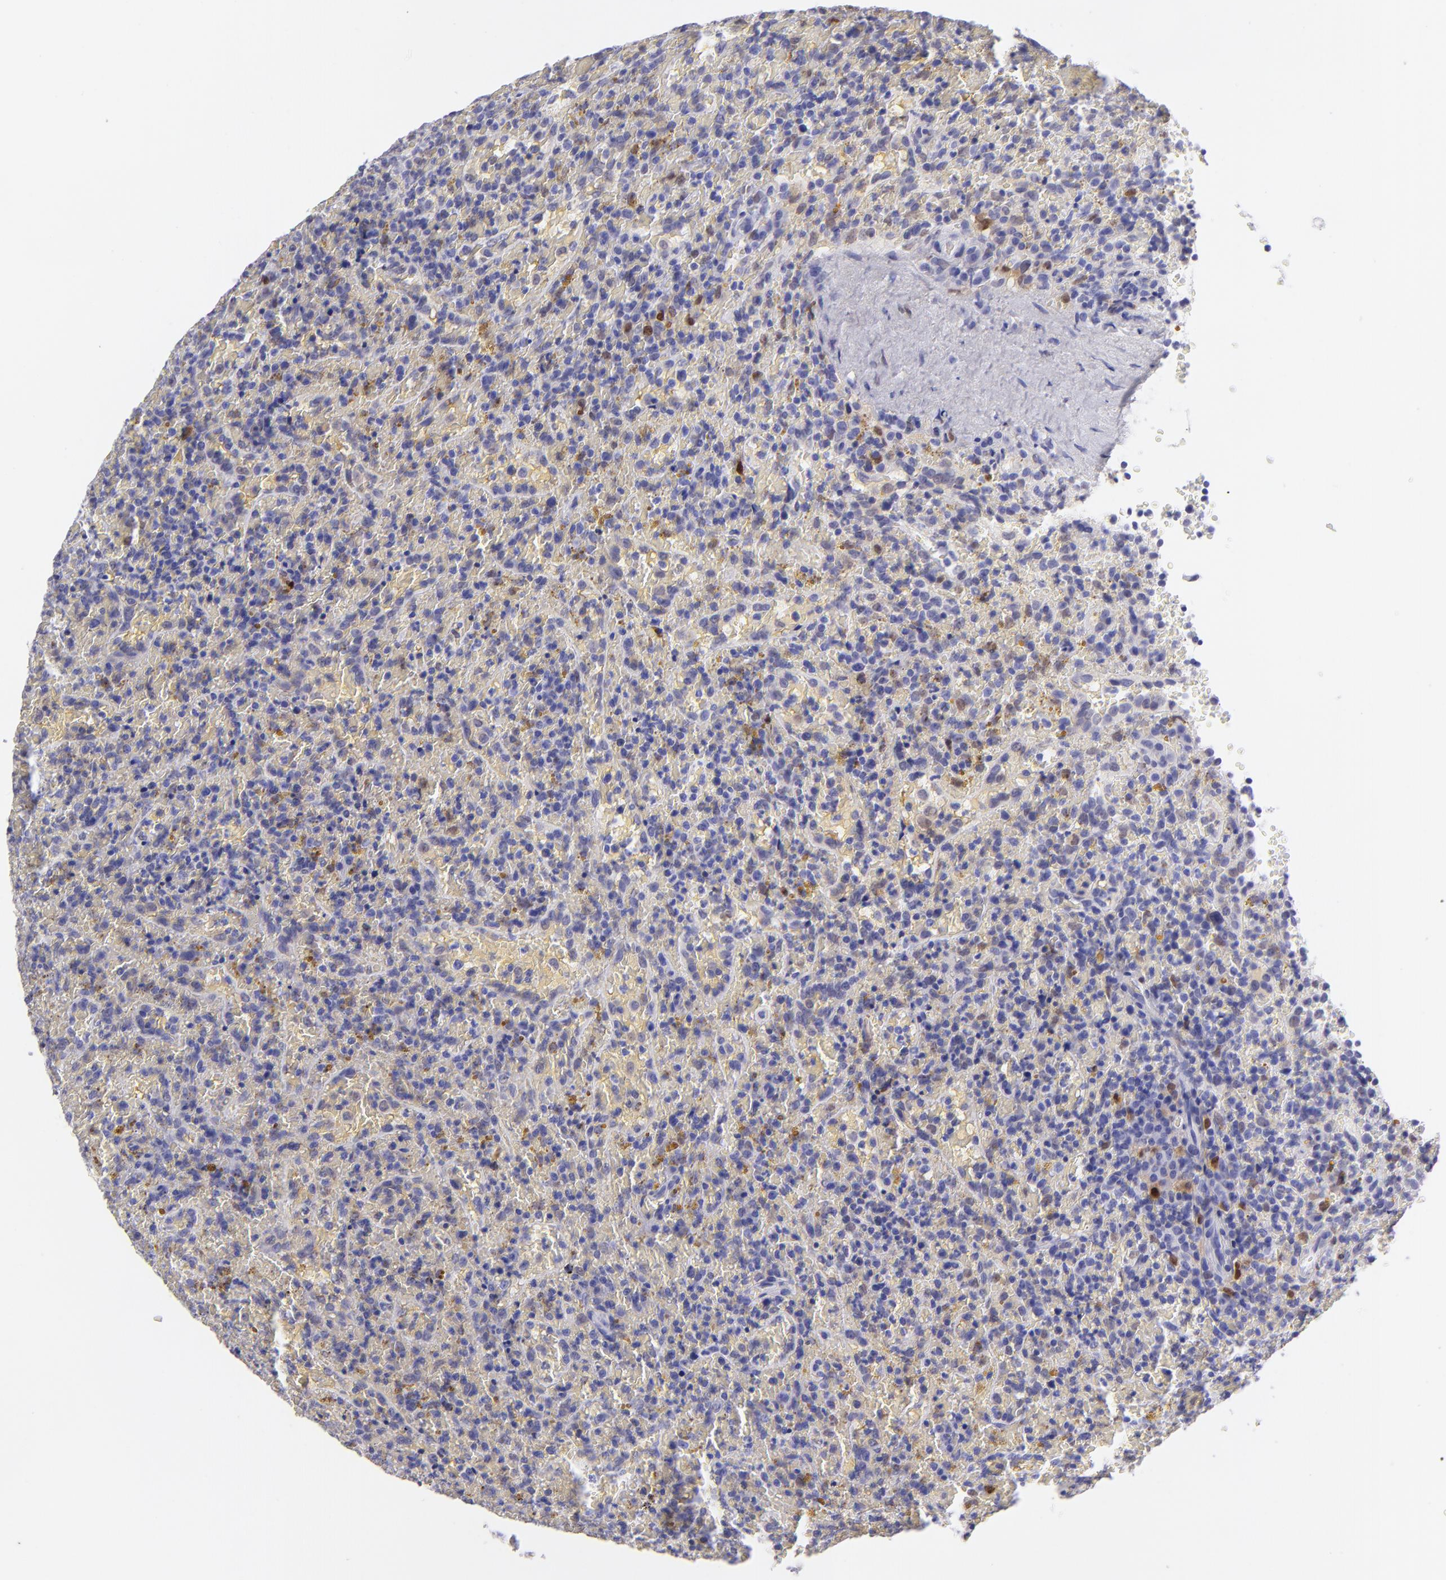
{"staining": {"intensity": "weak", "quantity": "<25%", "location": "nuclear"}, "tissue": "lymphoma", "cell_type": "Tumor cells", "image_type": "cancer", "snomed": [{"axis": "morphology", "description": "Malignant lymphoma, non-Hodgkin's type, High grade"}, {"axis": "topography", "description": "Spleen"}, {"axis": "topography", "description": "Lymph node"}], "caption": "Immunohistochemistry micrograph of neoplastic tissue: high-grade malignant lymphoma, non-Hodgkin's type stained with DAB (3,3'-diaminobenzidine) demonstrates no significant protein positivity in tumor cells.", "gene": "MITF", "patient": {"sex": "female", "age": 70}}